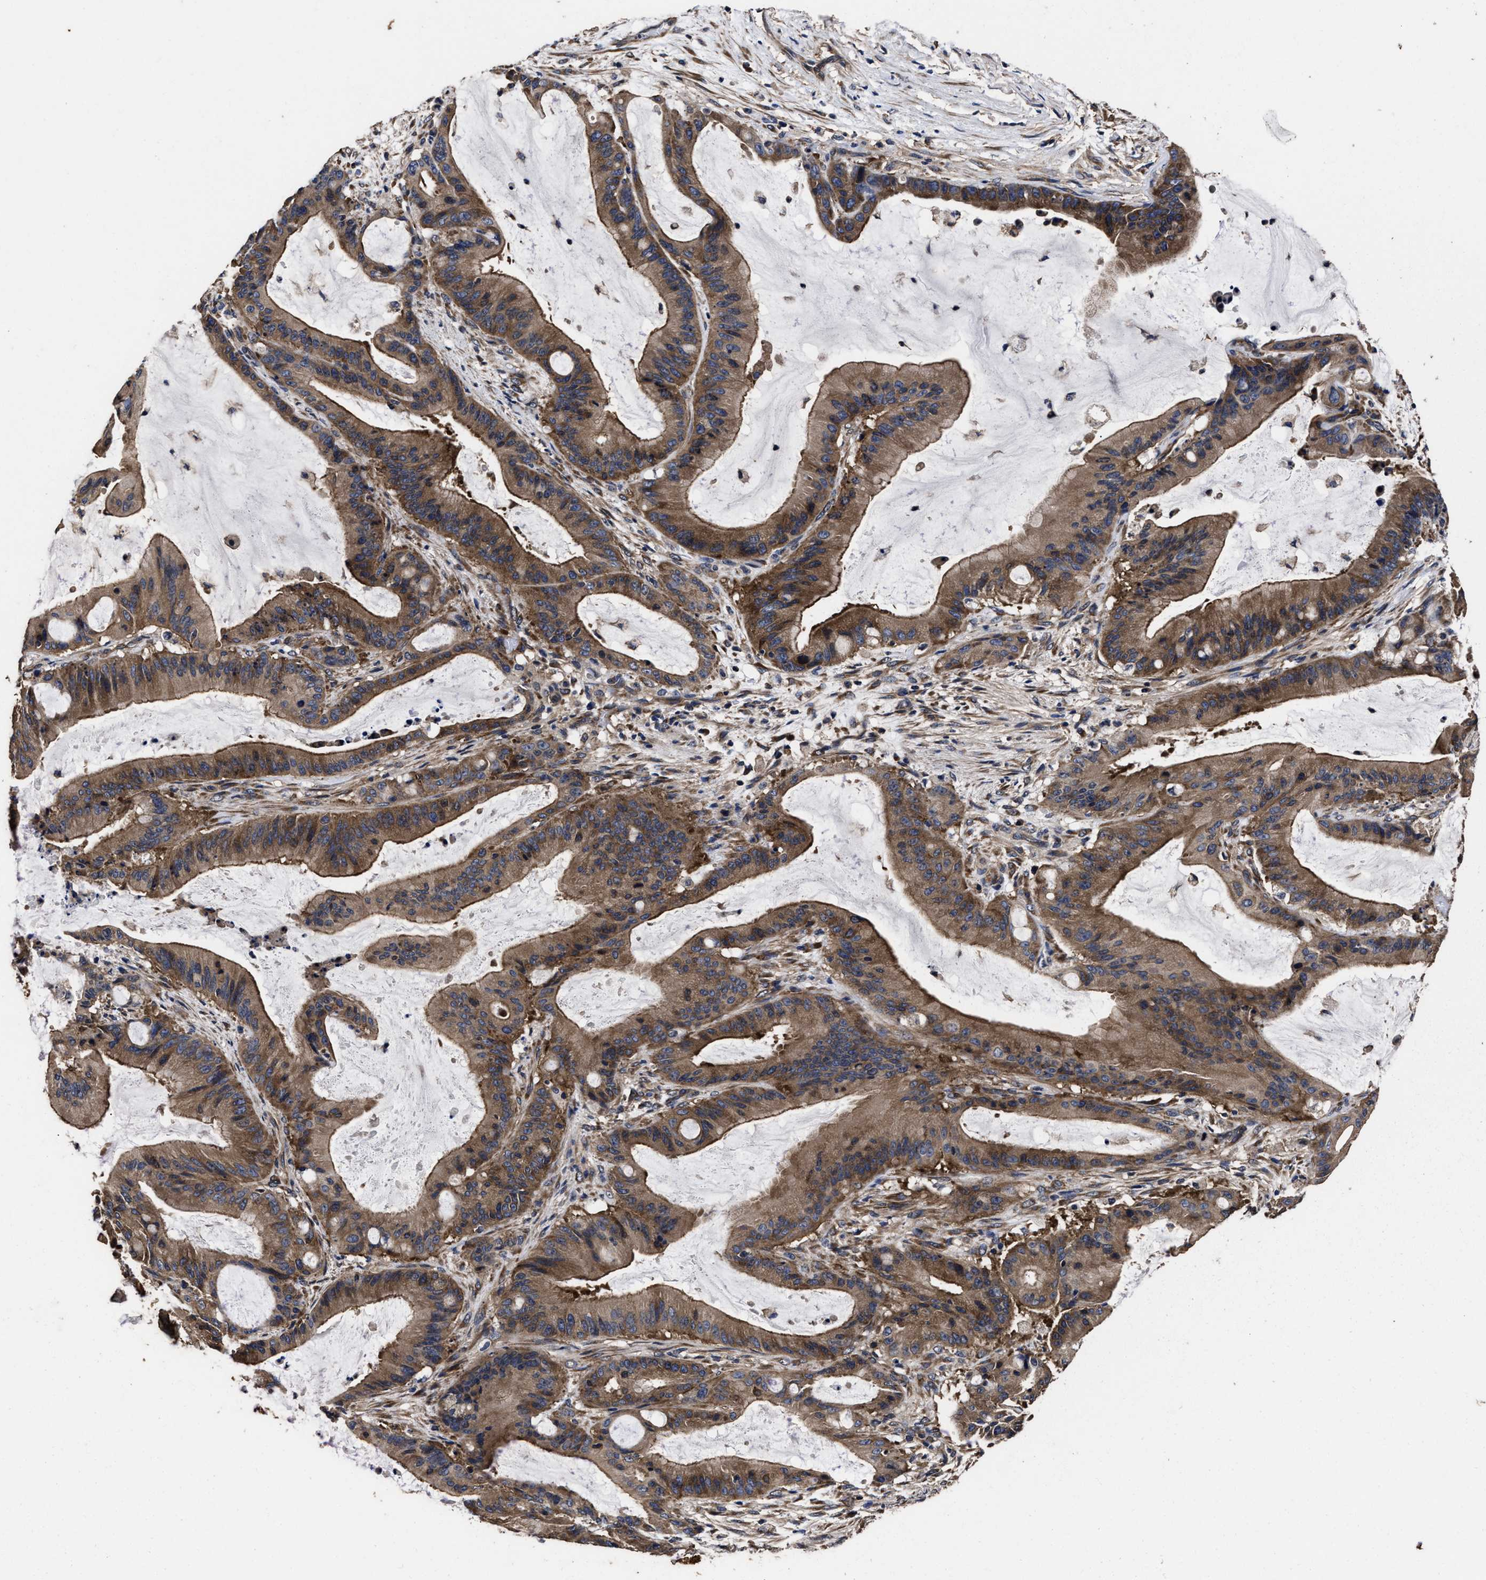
{"staining": {"intensity": "moderate", "quantity": ">75%", "location": "cytoplasmic/membranous"}, "tissue": "liver cancer", "cell_type": "Tumor cells", "image_type": "cancer", "snomed": [{"axis": "morphology", "description": "Normal tissue, NOS"}, {"axis": "morphology", "description": "Cholangiocarcinoma"}, {"axis": "topography", "description": "Liver"}, {"axis": "topography", "description": "Peripheral nerve tissue"}], "caption": "Immunohistochemistry of liver cholangiocarcinoma displays medium levels of moderate cytoplasmic/membranous staining in approximately >75% of tumor cells. (DAB (3,3'-diaminobenzidine) = brown stain, brightfield microscopy at high magnification).", "gene": "AVEN", "patient": {"sex": "female", "age": 73}}